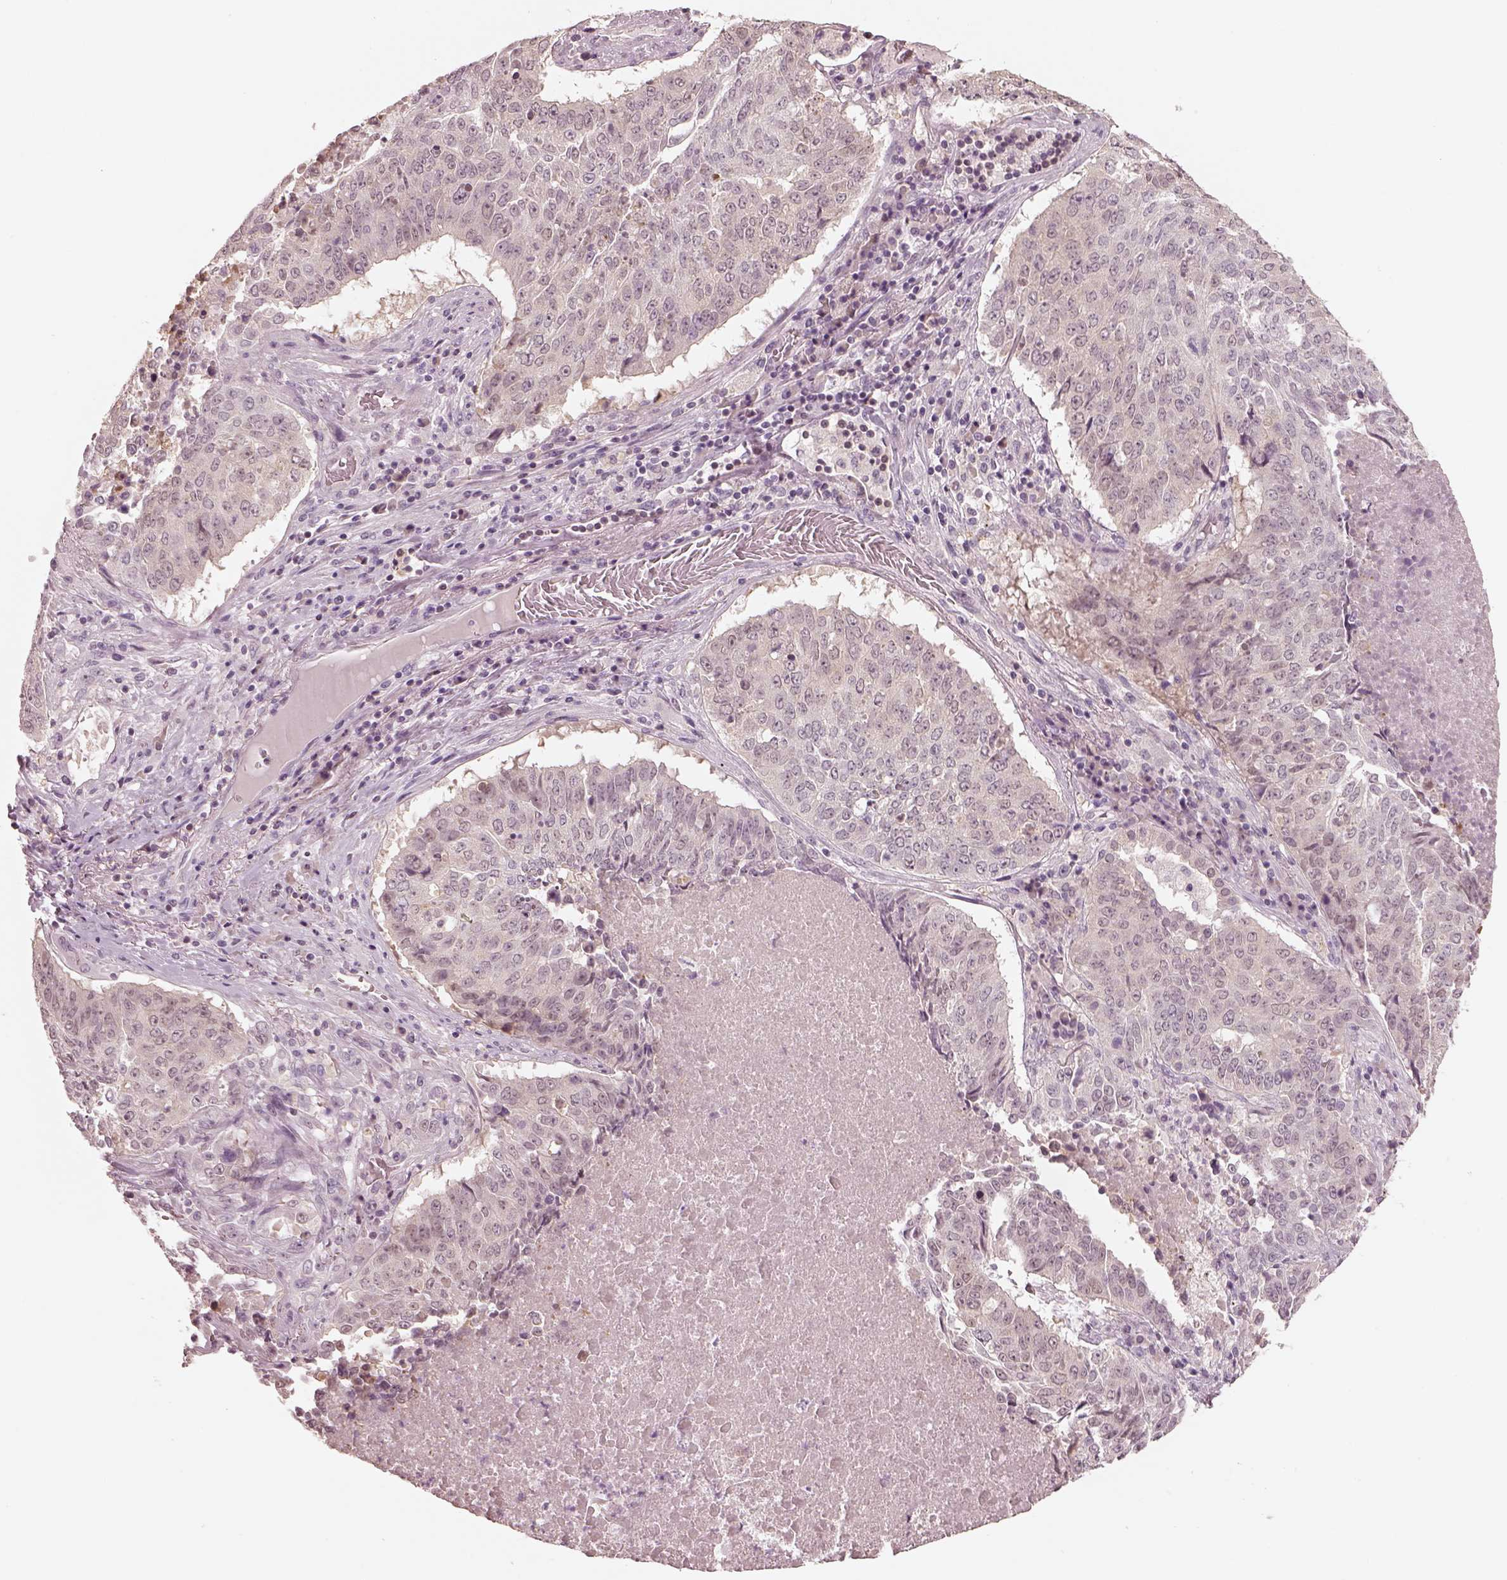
{"staining": {"intensity": "negative", "quantity": "none", "location": "none"}, "tissue": "lung cancer", "cell_type": "Tumor cells", "image_type": "cancer", "snomed": [{"axis": "morphology", "description": "Normal tissue, NOS"}, {"axis": "morphology", "description": "Squamous cell carcinoma, NOS"}, {"axis": "topography", "description": "Bronchus"}, {"axis": "topography", "description": "Lung"}], "caption": "This is an immunohistochemistry photomicrograph of human lung cancer. There is no expression in tumor cells.", "gene": "EGR4", "patient": {"sex": "male", "age": 64}}